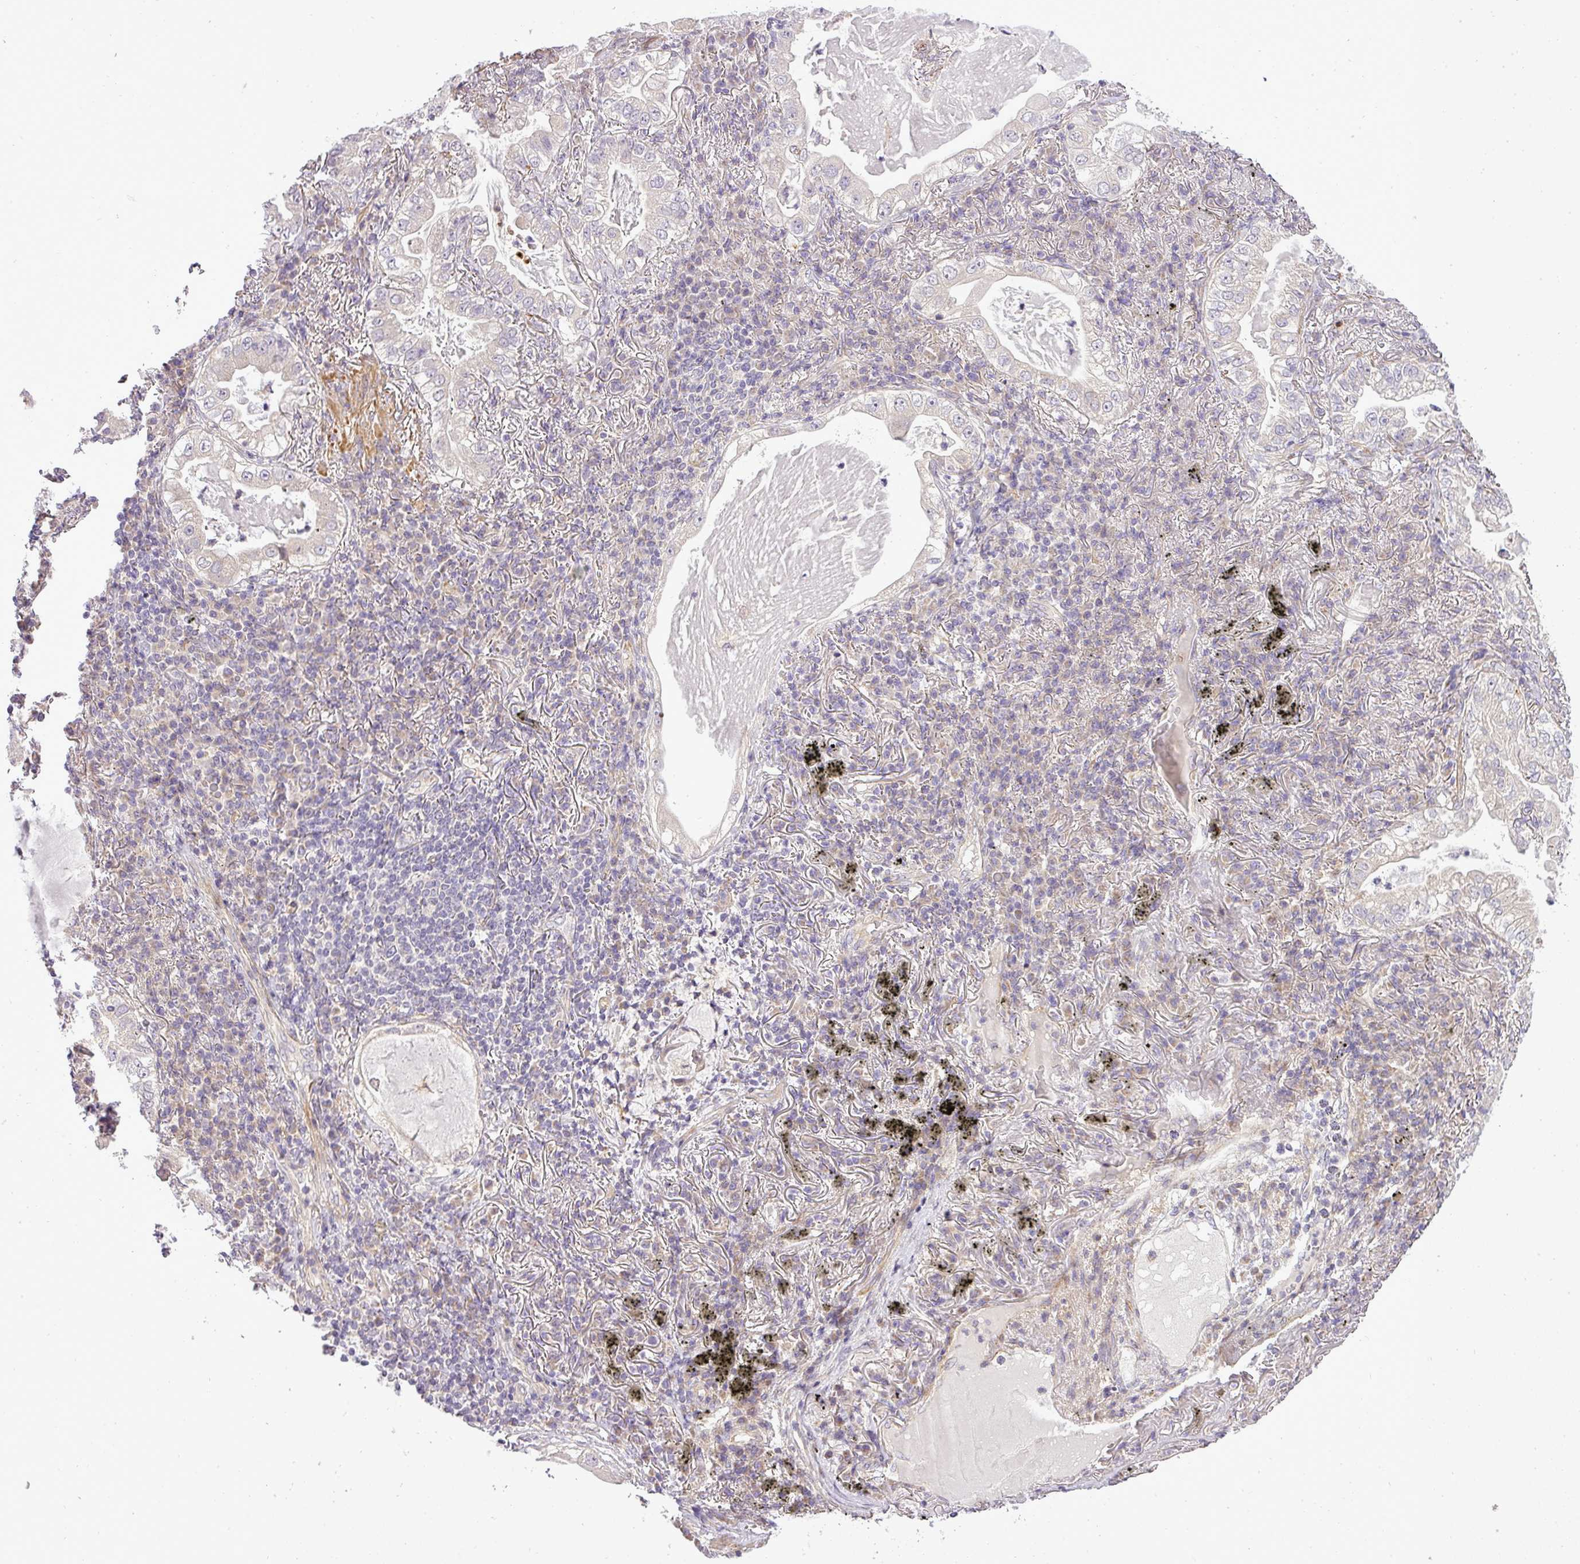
{"staining": {"intensity": "negative", "quantity": "none", "location": "none"}, "tissue": "lung cancer", "cell_type": "Tumor cells", "image_type": "cancer", "snomed": [{"axis": "morphology", "description": "Adenocarcinoma, NOS"}, {"axis": "topography", "description": "Lung"}], "caption": "IHC histopathology image of lung adenocarcinoma stained for a protein (brown), which demonstrates no expression in tumor cells.", "gene": "ZDHHC1", "patient": {"sex": "female", "age": 73}}